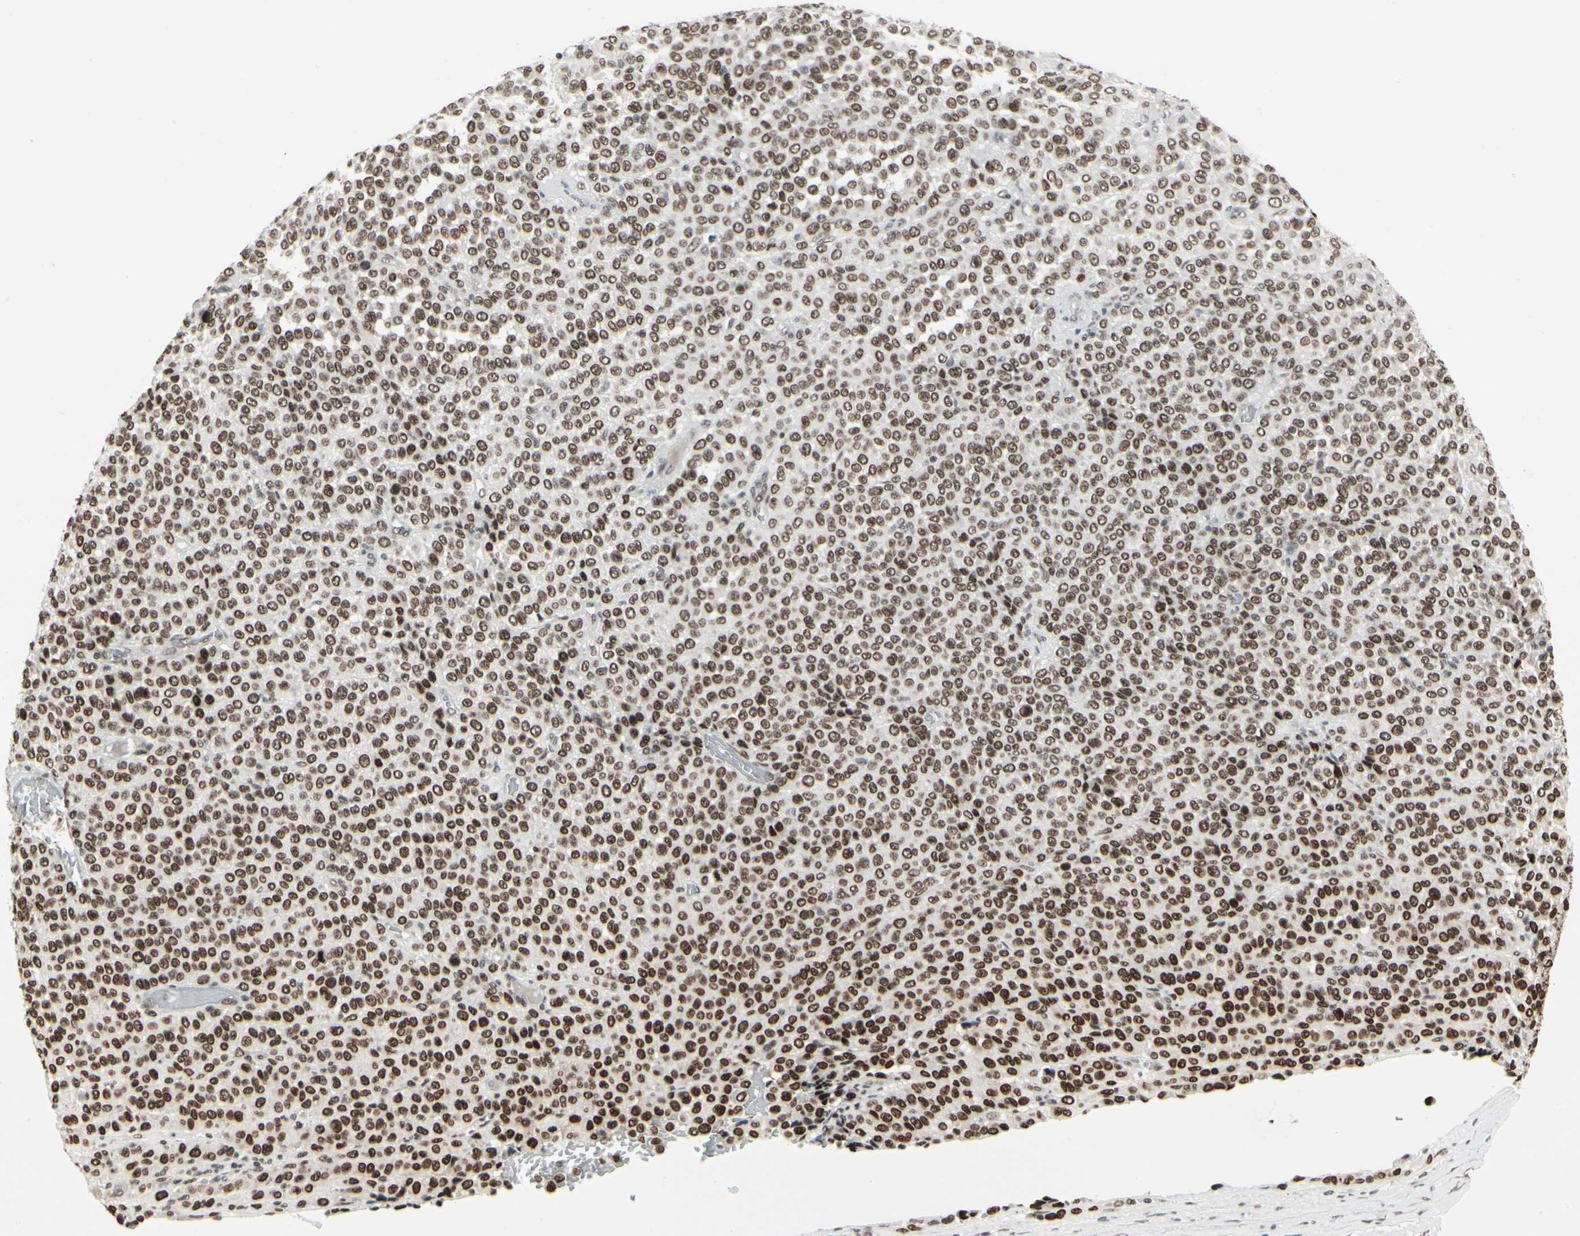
{"staining": {"intensity": "strong", "quantity": ">75%", "location": "nuclear"}, "tissue": "melanoma", "cell_type": "Tumor cells", "image_type": "cancer", "snomed": [{"axis": "morphology", "description": "Malignant melanoma, Metastatic site"}, {"axis": "topography", "description": "Pancreas"}], "caption": "Protein expression analysis of malignant melanoma (metastatic site) exhibits strong nuclear expression in approximately >75% of tumor cells.", "gene": "HMG20A", "patient": {"sex": "female", "age": 30}}